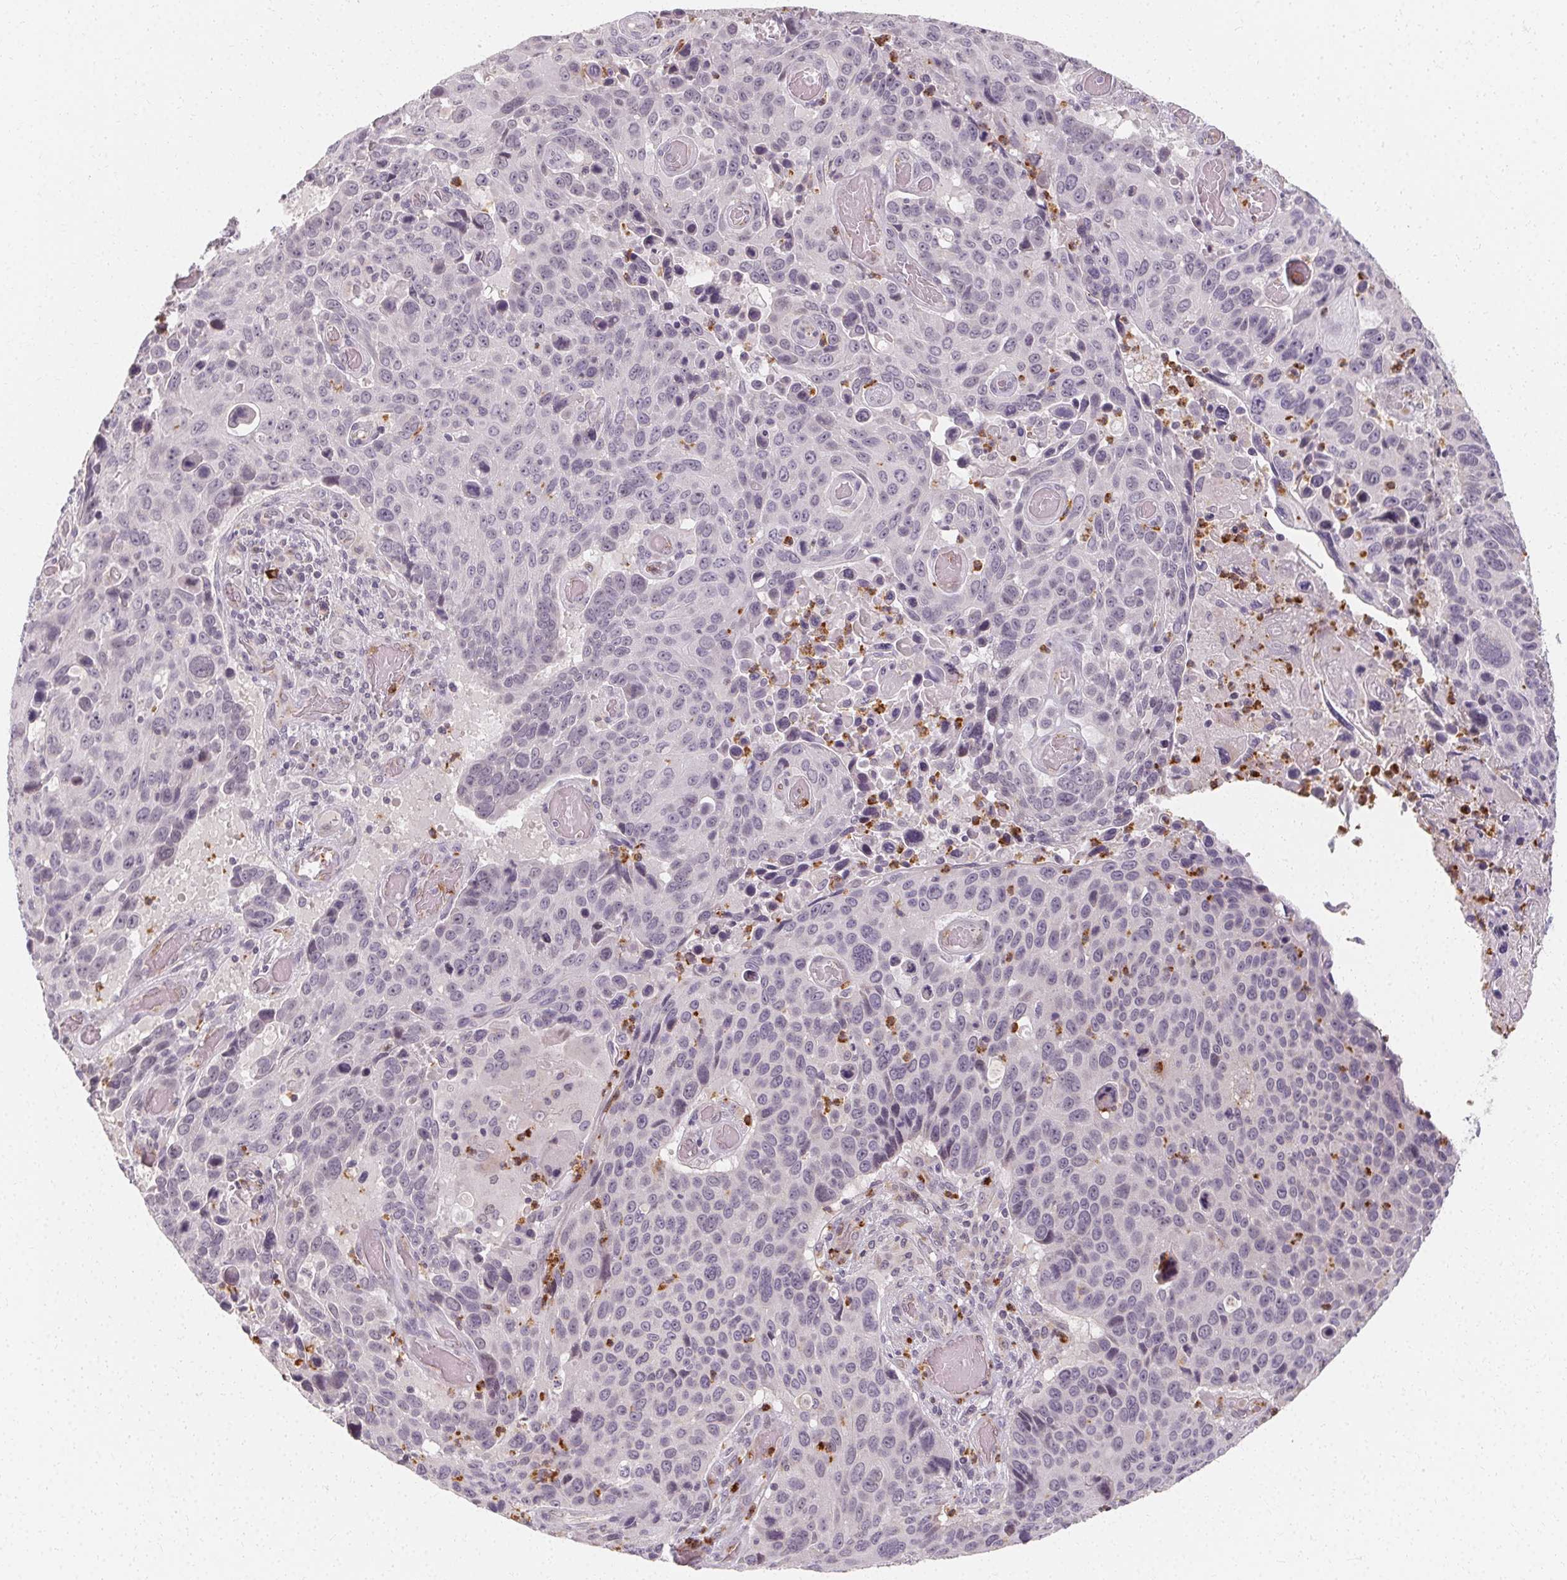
{"staining": {"intensity": "negative", "quantity": "none", "location": "none"}, "tissue": "lung cancer", "cell_type": "Tumor cells", "image_type": "cancer", "snomed": [{"axis": "morphology", "description": "Squamous cell carcinoma, NOS"}, {"axis": "topography", "description": "Lung"}], "caption": "Immunohistochemistry histopathology image of neoplastic tissue: human squamous cell carcinoma (lung) stained with DAB reveals no significant protein positivity in tumor cells. (DAB immunohistochemistry (IHC) visualized using brightfield microscopy, high magnification).", "gene": "CLCNKB", "patient": {"sex": "male", "age": 68}}